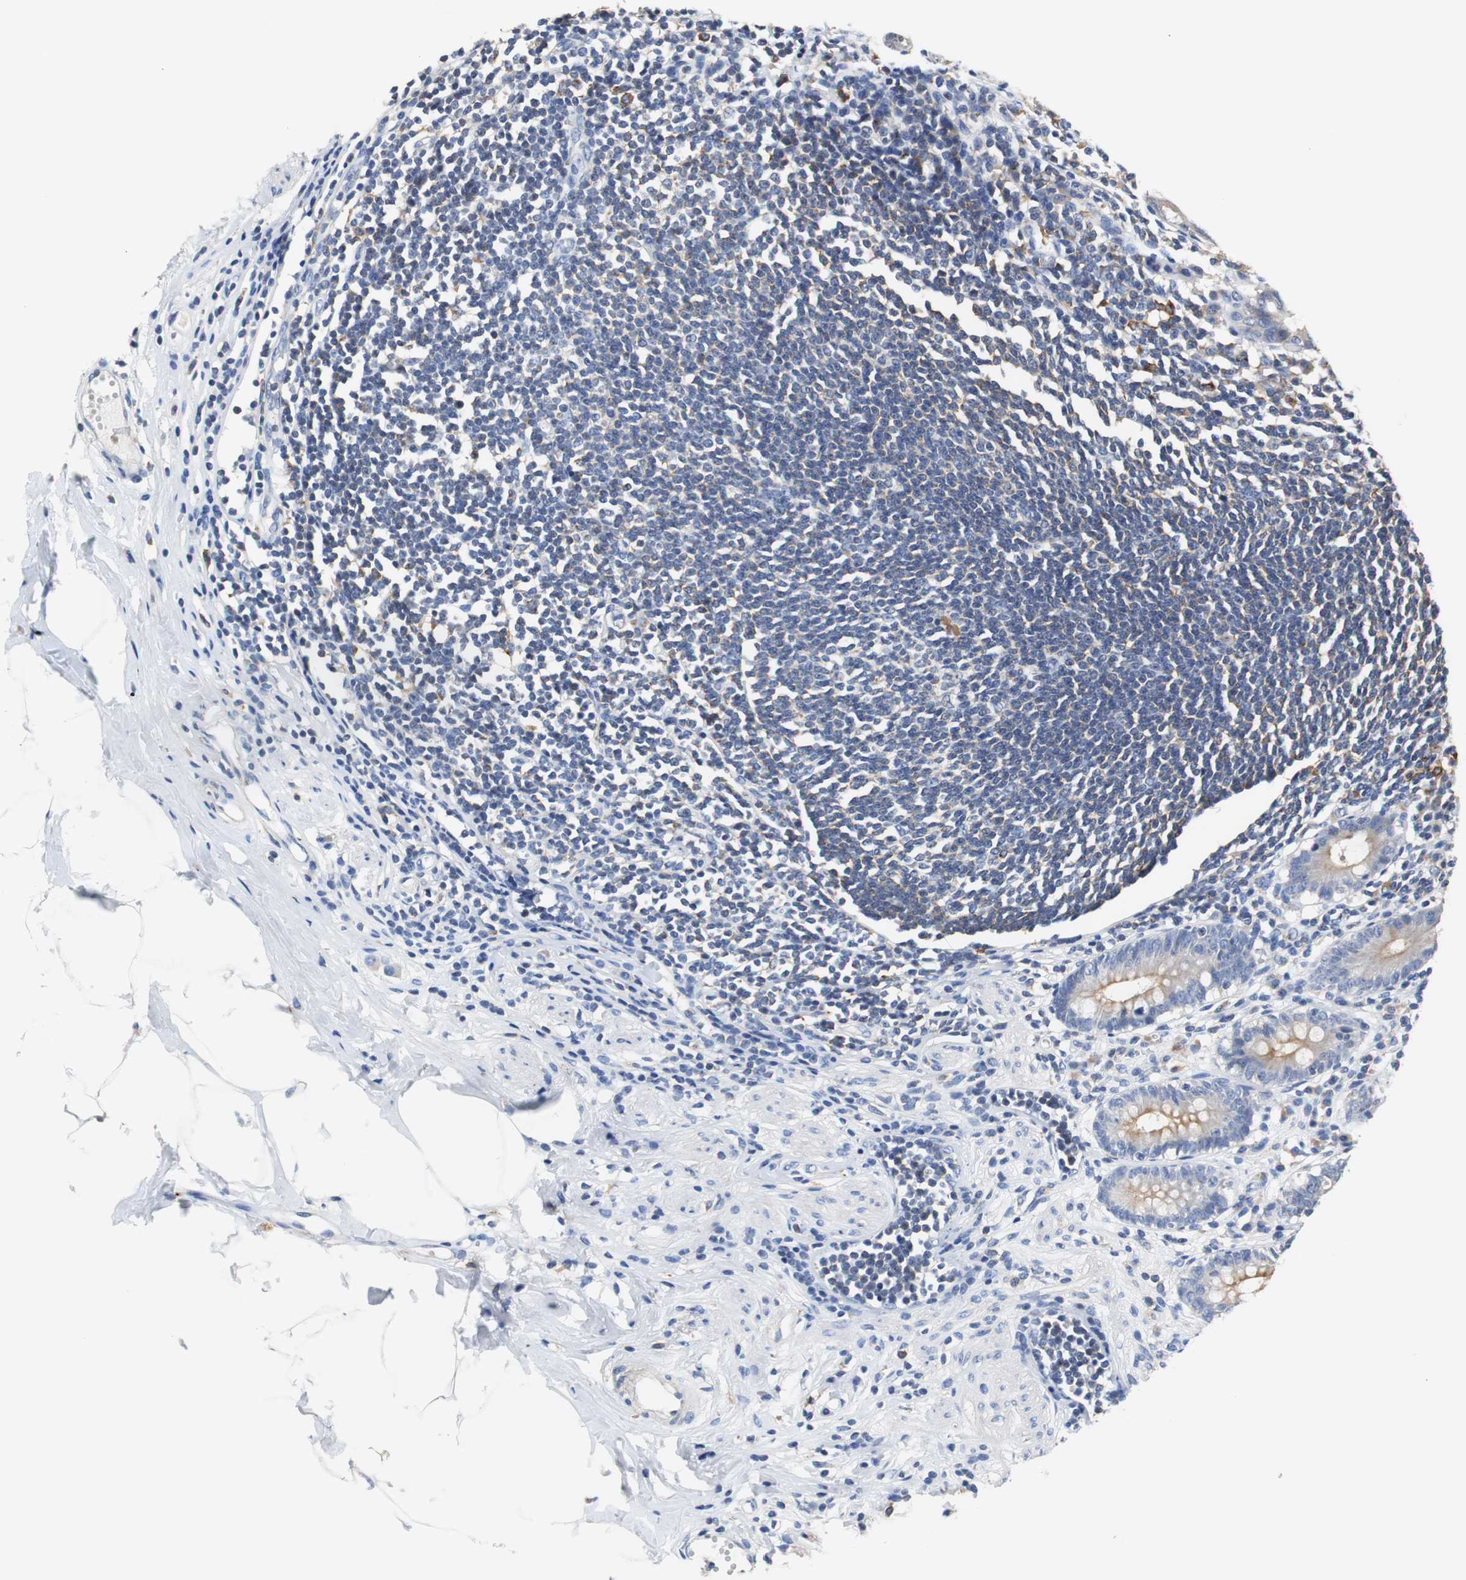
{"staining": {"intensity": "moderate", "quantity": ">75%", "location": "cytoplasmic/membranous"}, "tissue": "appendix", "cell_type": "Glandular cells", "image_type": "normal", "snomed": [{"axis": "morphology", "description": "Normal tissue, NOS"}, {"axis": "topography", "description": "Appendix"}], "caption": "DAB (3,3'-diaminobenzidine) immunohistochemical staining of normal appendix exhibits moderate cytoplasmic/membranous protein positivity in about >75% of glandular cells. The staining was performed using DAB (3,3'-diaminobenzidine), with brown indicating positive protein expression. Nuclei are stained blue with hematoxylin.", "gene": "VAMP8", "patient": {"sex": "female", "age": 50}}